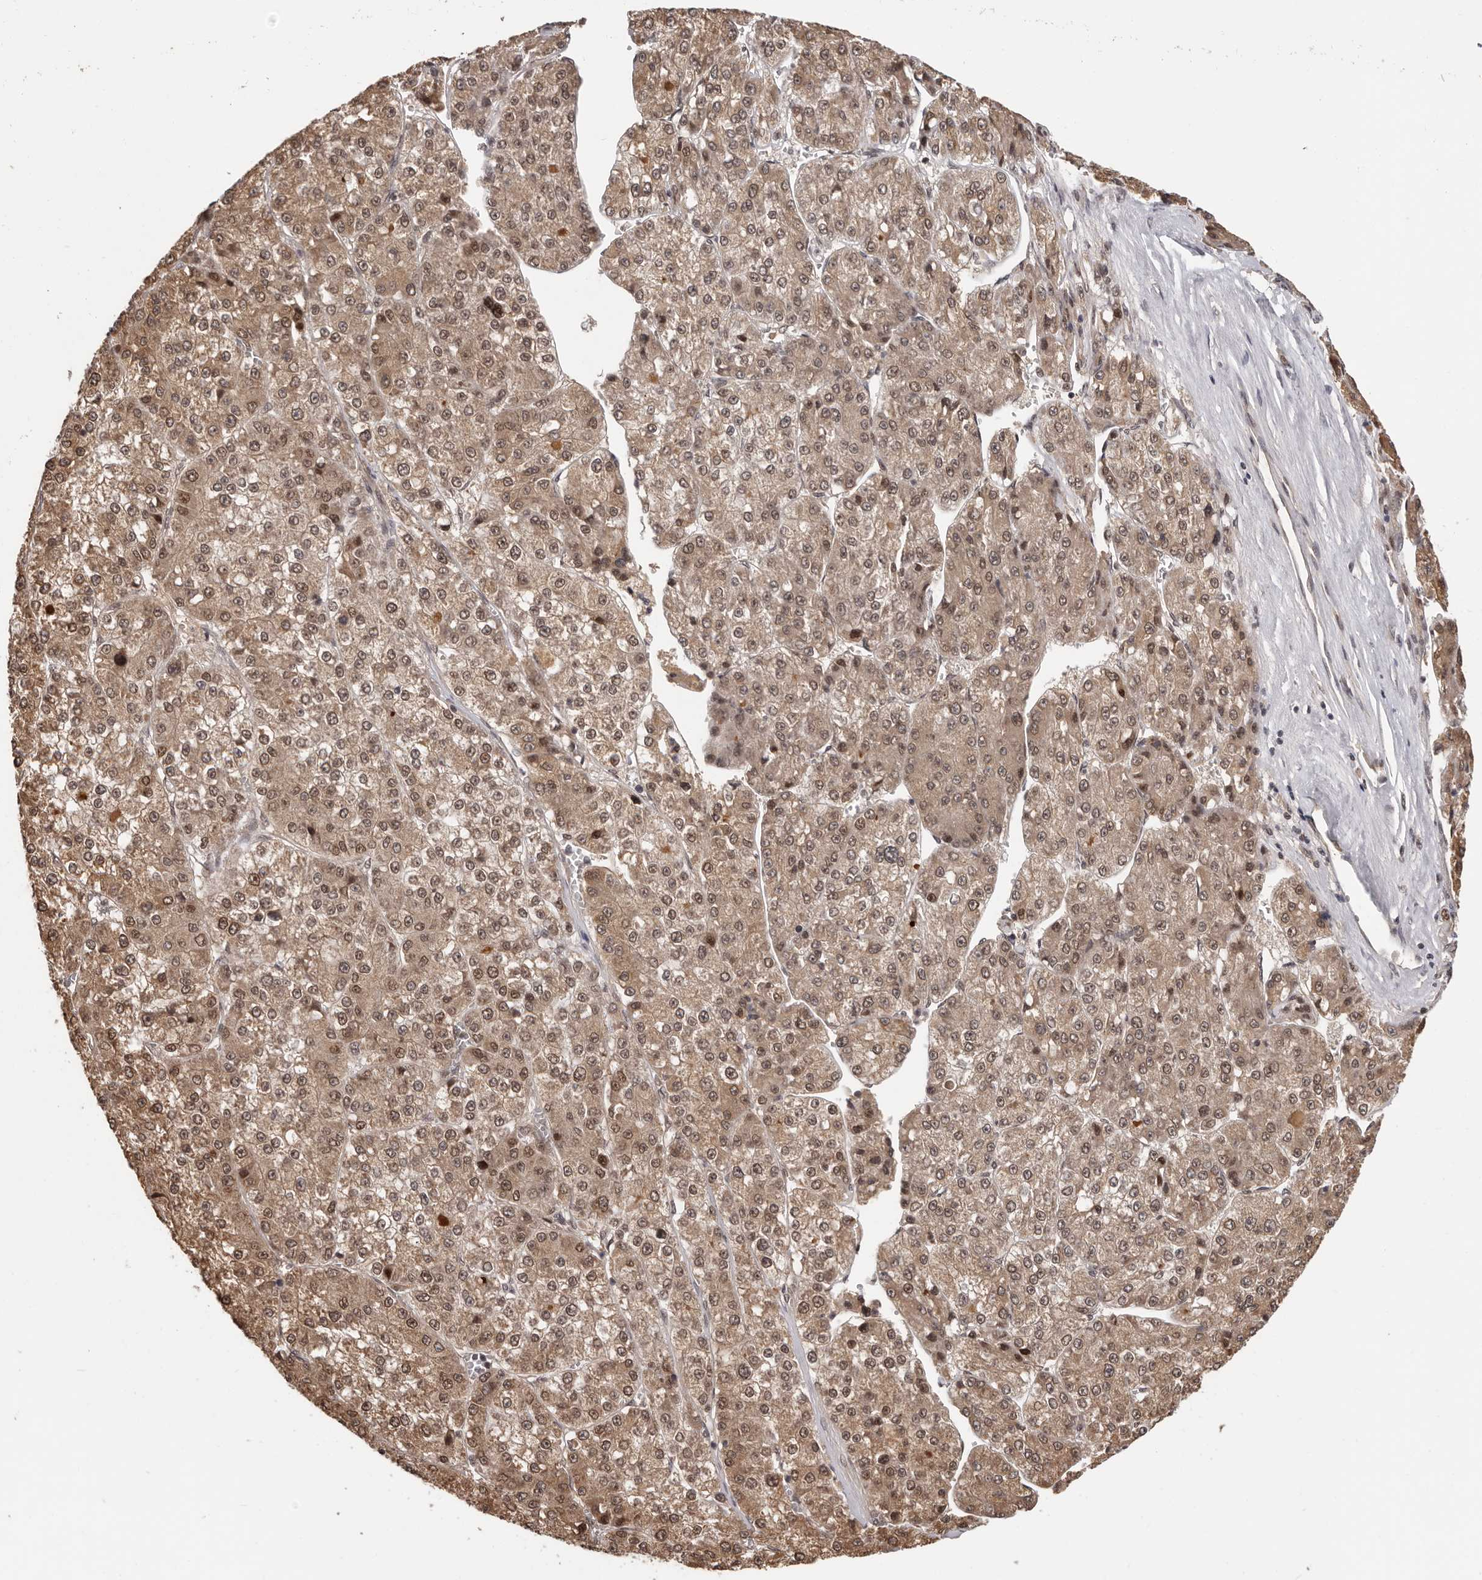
{"staining": {"intensity": "moderate", "quantity": ">75%", "location": "cytoplasmic/membranous,nuclear"}, "tissue": "liver cancer", "cell_type": "Tumor cells", "image_type": "cancer", "snomed": [{"axis": "morphology", "description": "Carcinoma, Hepatocellular, NOS"}, {"axis": "topography", "description": "Liver"}], "caption": "Hepatocellular carcinoma (liver) tissue reveals moderate cytoplasmic/membranous and nuclear positivity in about >75% of tumor cells, visualized by immunohistochemistry.", "gene": "TBX5", "patient": {"sex": "female", "age": 73}}